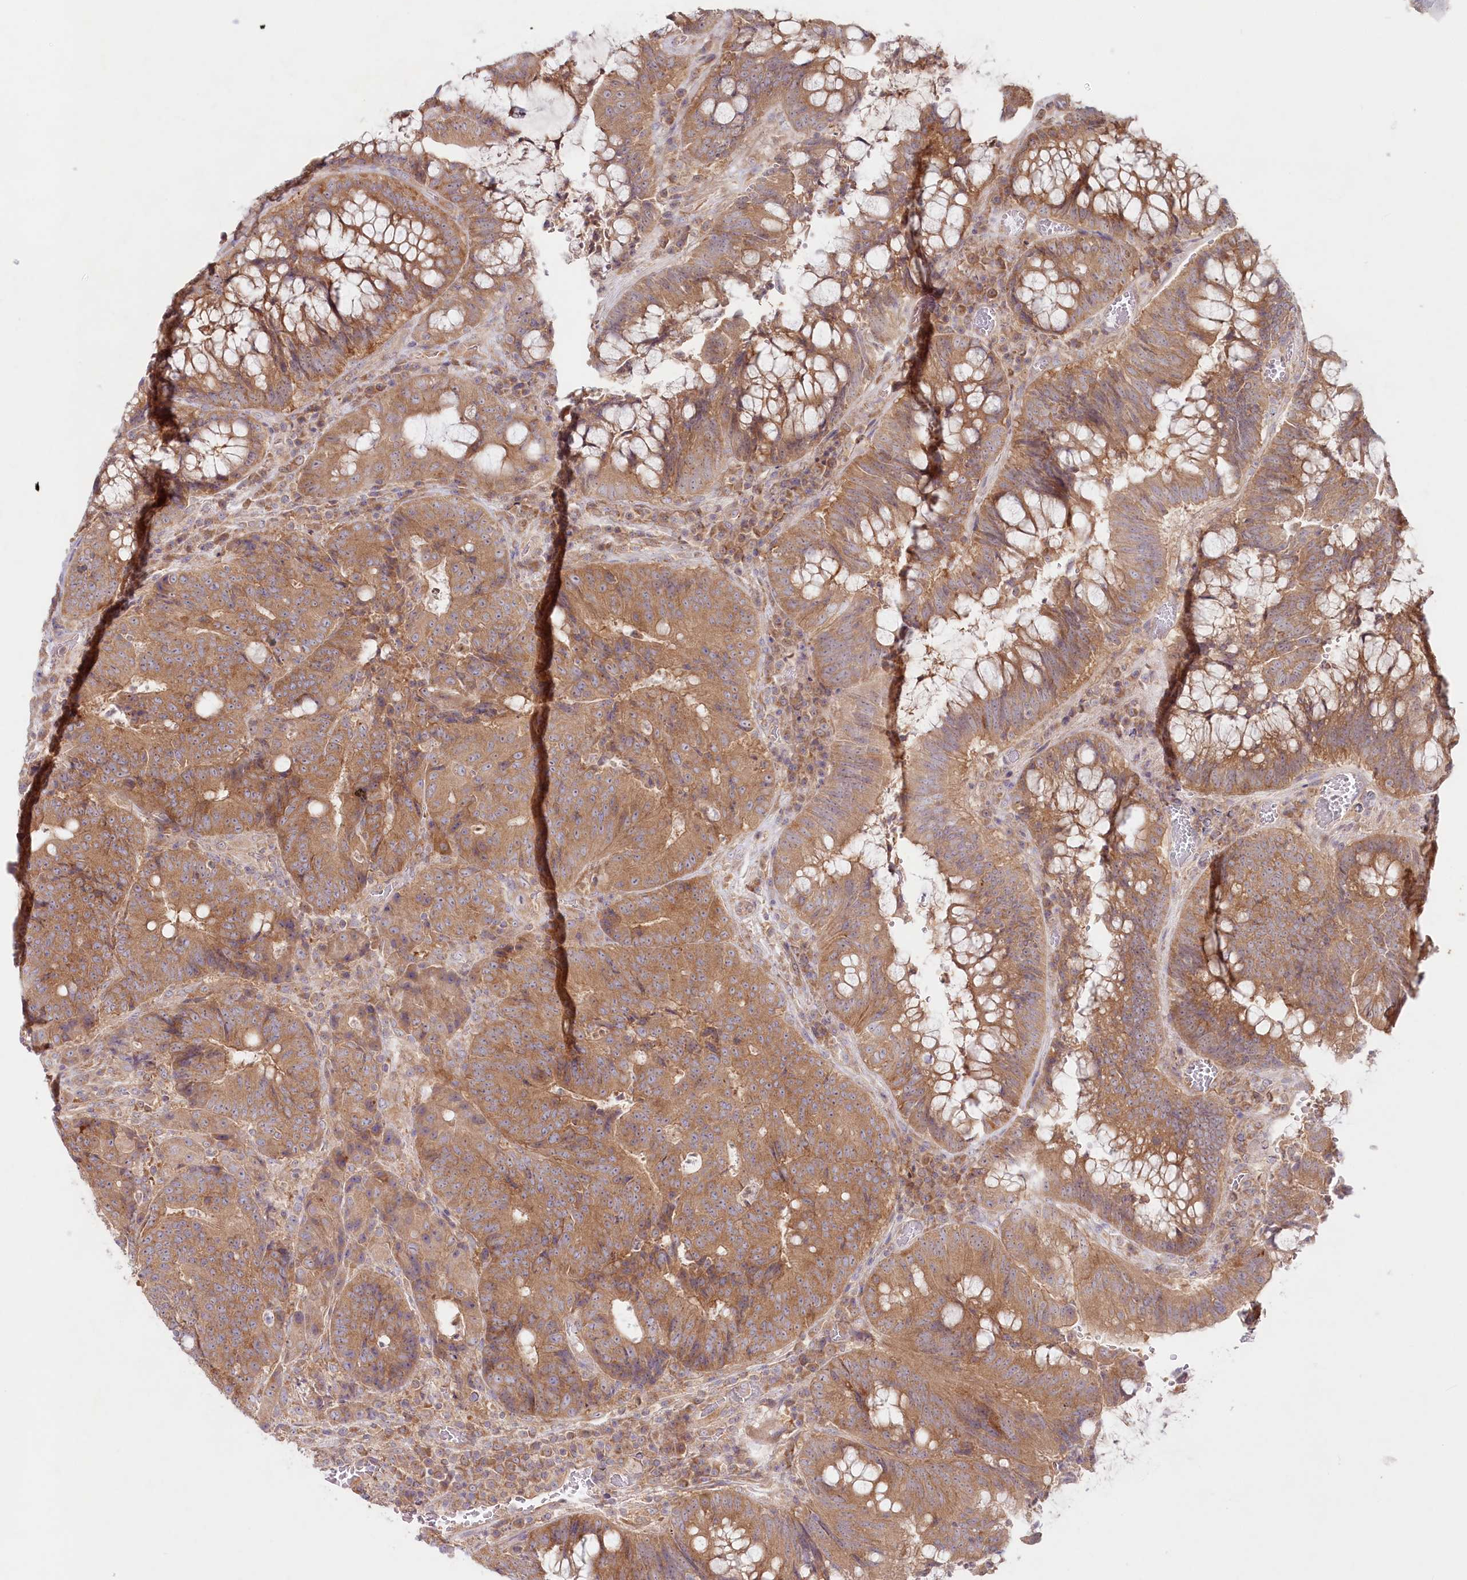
{"staining": {"intensity": "moderate", "quantity": ">75%", "location": "cytoplasmic/membranous"}, "tissue": "colorectal cancer", "cell_type": "Tumor cells", "image_type": "cancer", "snomed": [{"axis": "morphology", "description": "Adenocarcinoma, NOS"}, {"axis": "topography", "description": "Rectum"}], "caption": "Colorectal cancer (adenocarcinoma) tissue shows moderate cytoplasmic/membranous staining in approximately >75% of tumor cells, visualized by immunohistochemistry.", "gene": "TNIP1", "patient": {"sex": "male", "age": 69}}